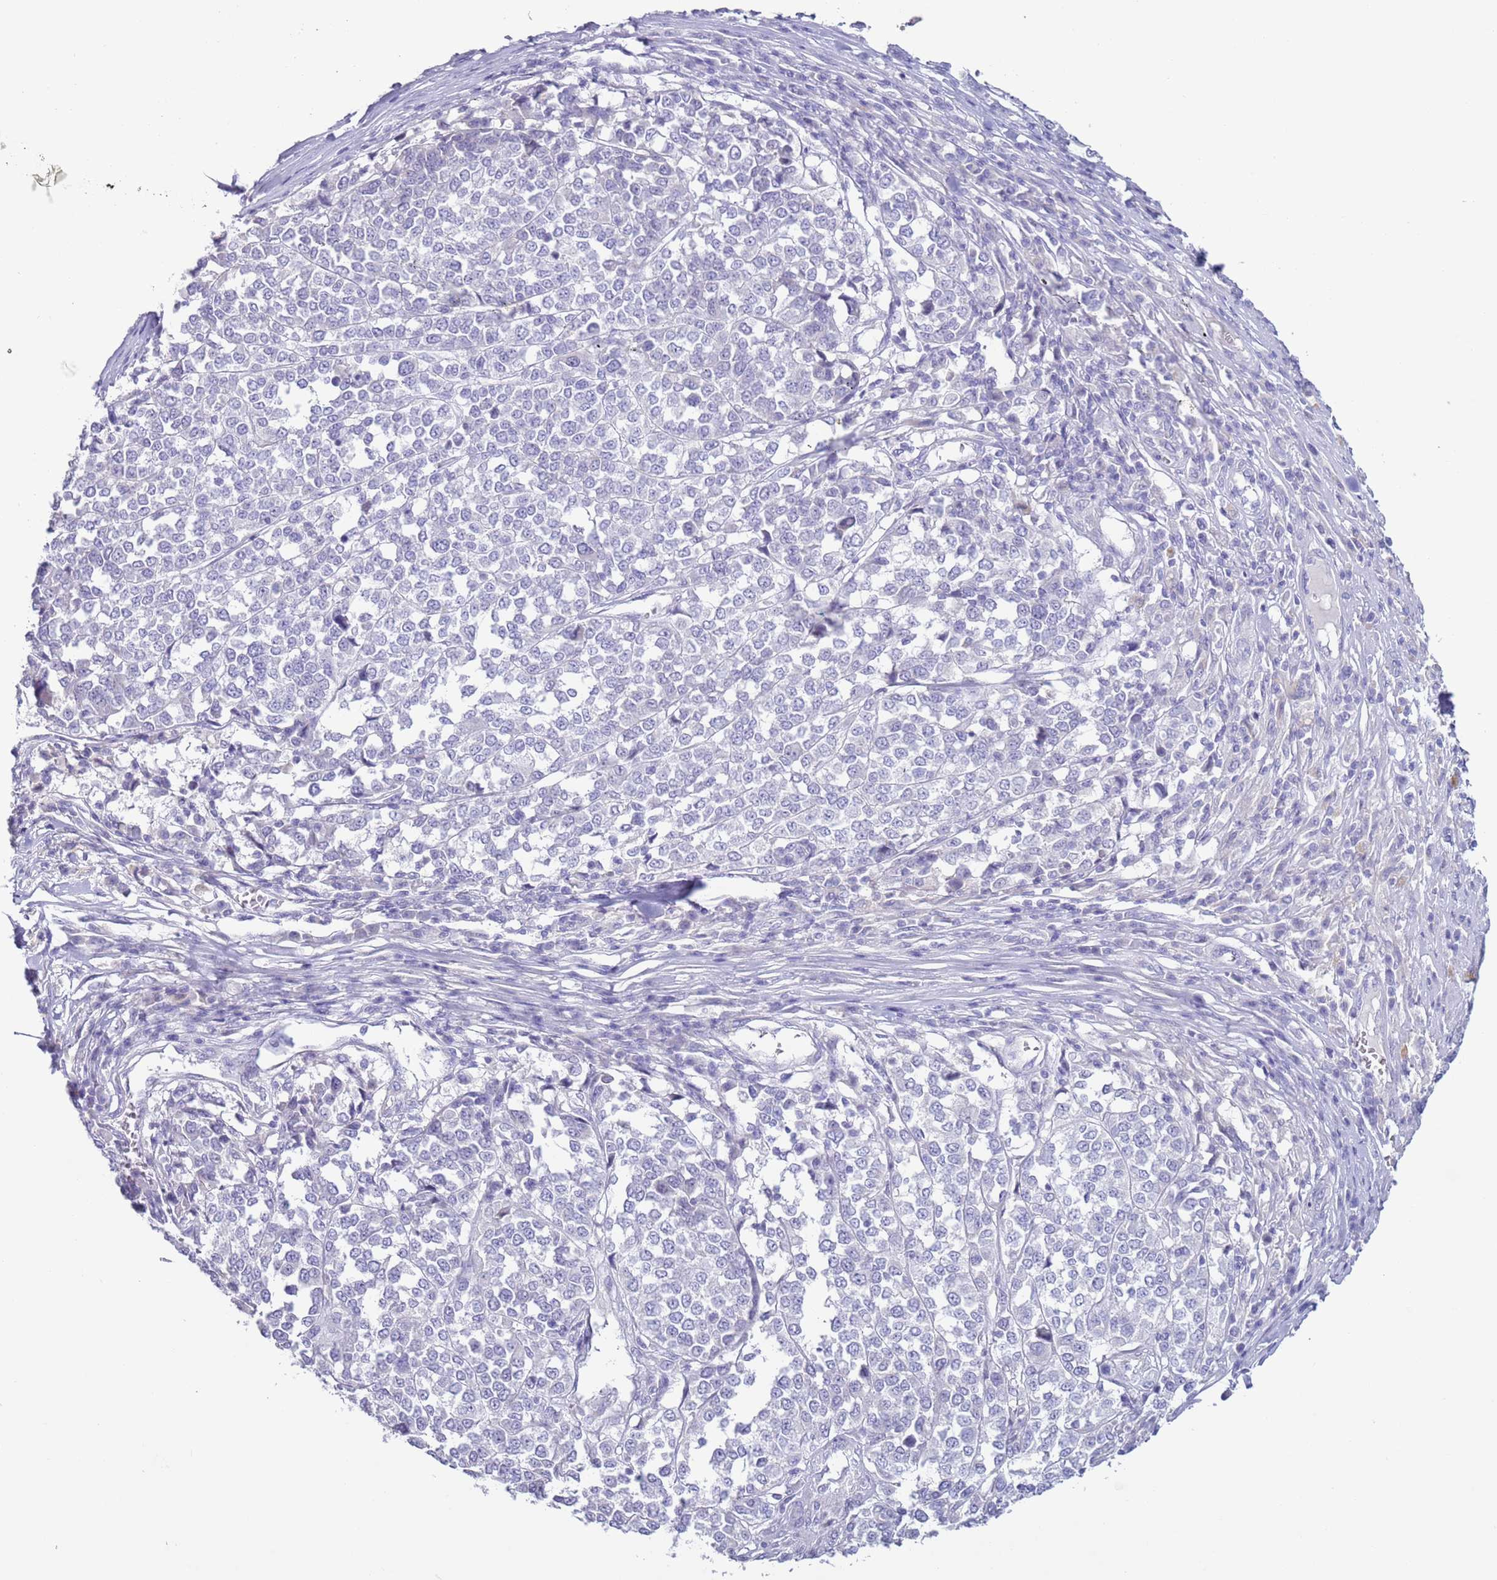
{"staining": {"intensity": "negative", "quantity": "none", "location": "none"}, "tissue": "melanoma", "cell_type": "Tumor cells", "image_type": "cancer", "snomed": [{"axis": "morphology", "description": "Malignant melanoma, Metastatic site"}, {"axis": "topography", "description": "Lymph node"}], "caption": "Immunohistochemical staining of human melanoma reveals no significant positivity in tumor cells.", "gene": "NPAP1", "patient": {"sex": "male", "age": 44}}